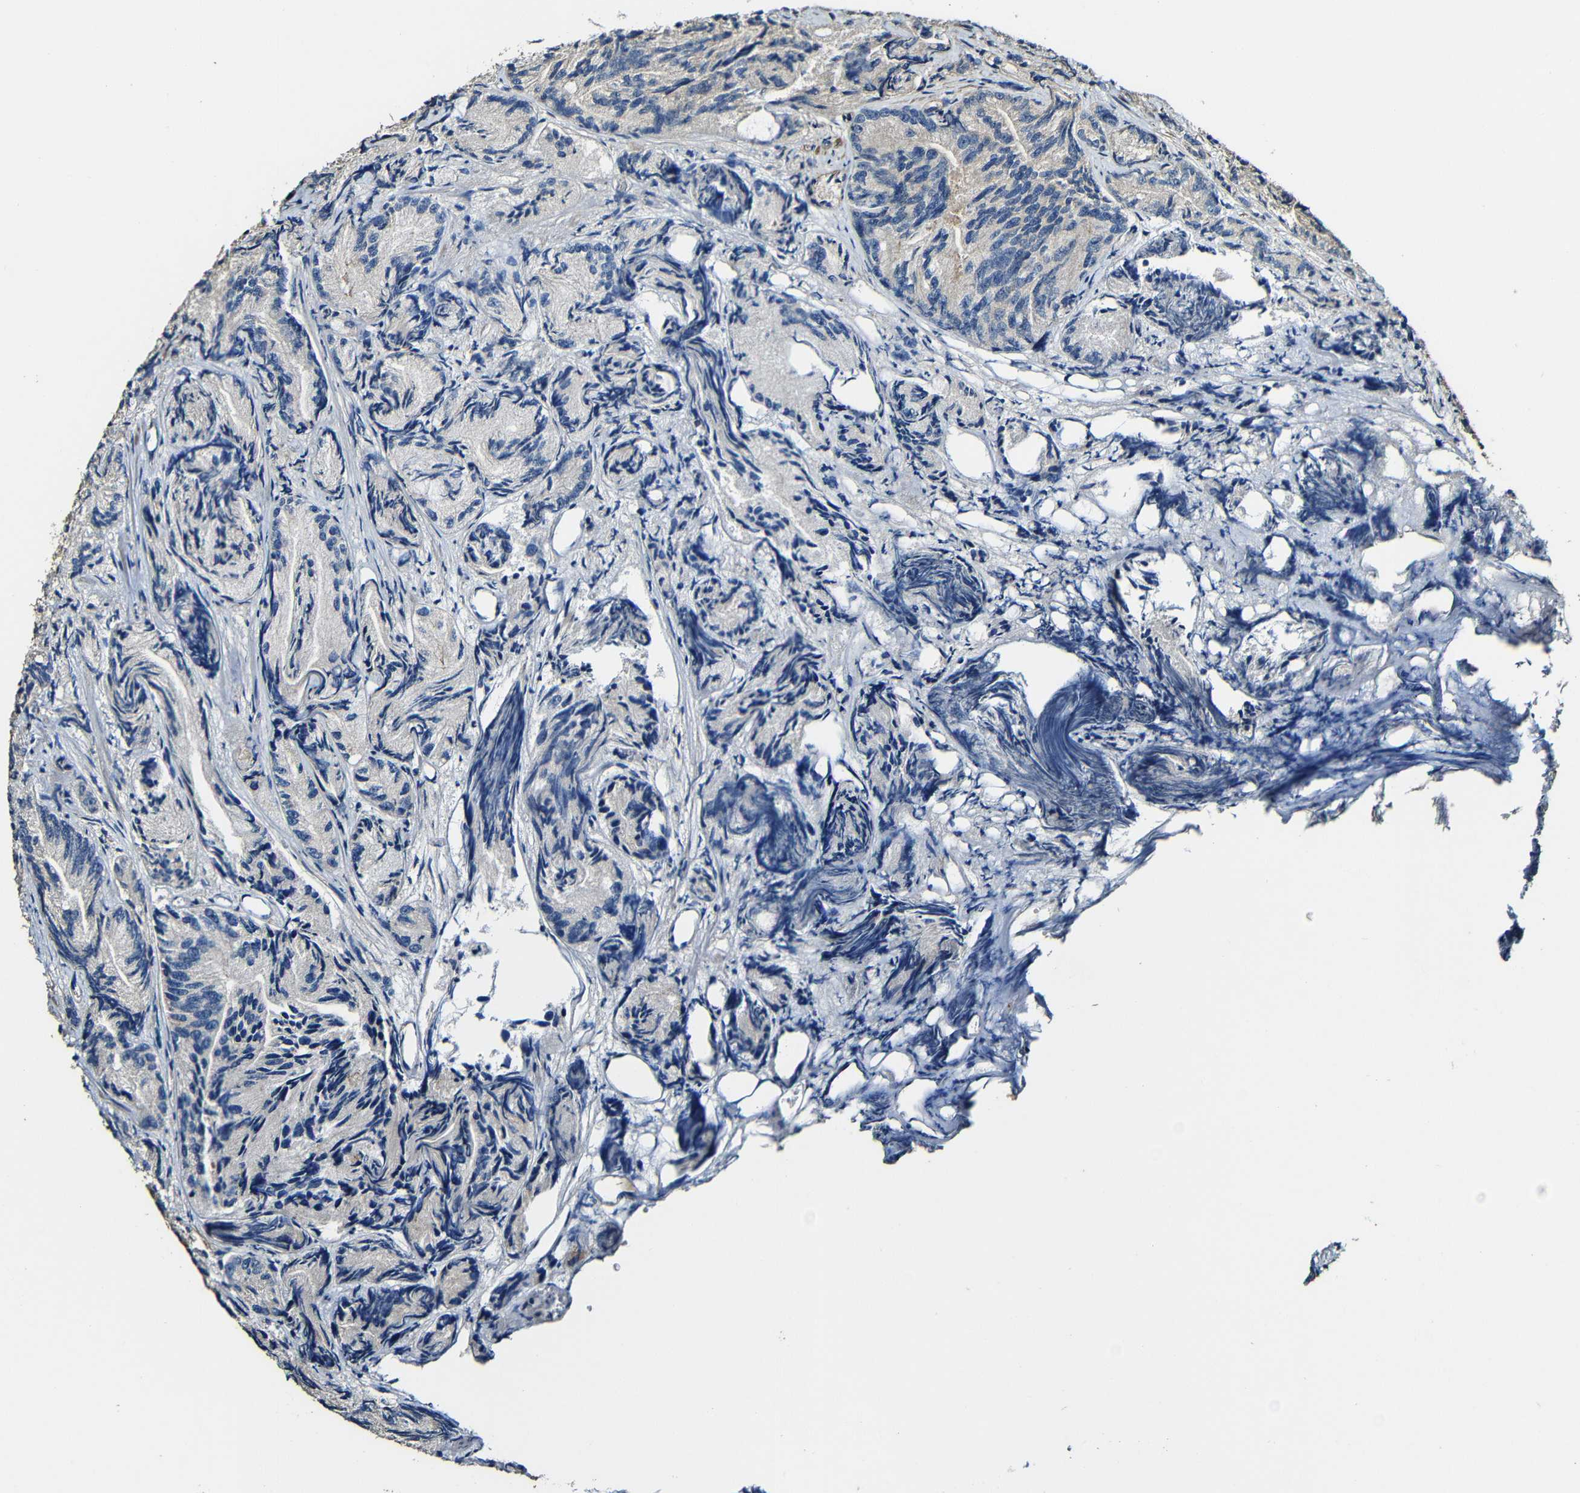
{"staining": {"intensity": "weak", "quantity": "<25%", "location": "cytoplasmic/membranous"}, "tissue": "prostate cancer", "cell_type": "Tumor cells", "image_type": "cancer", "snomed": [{"axis": "morphology", "description": "Adenocarcinoma, Low grade"}, {"axis": "topography", "description": "Prostate"}], "caption": "There is no significant staining in tumor cells of prostate low-grade adenocarcinoma. (DAB immunohistochemistry (IHC) with hematoxylin counter stain).", "gene": "CASP8", "patient": {"sex": "male", "age": 89}}